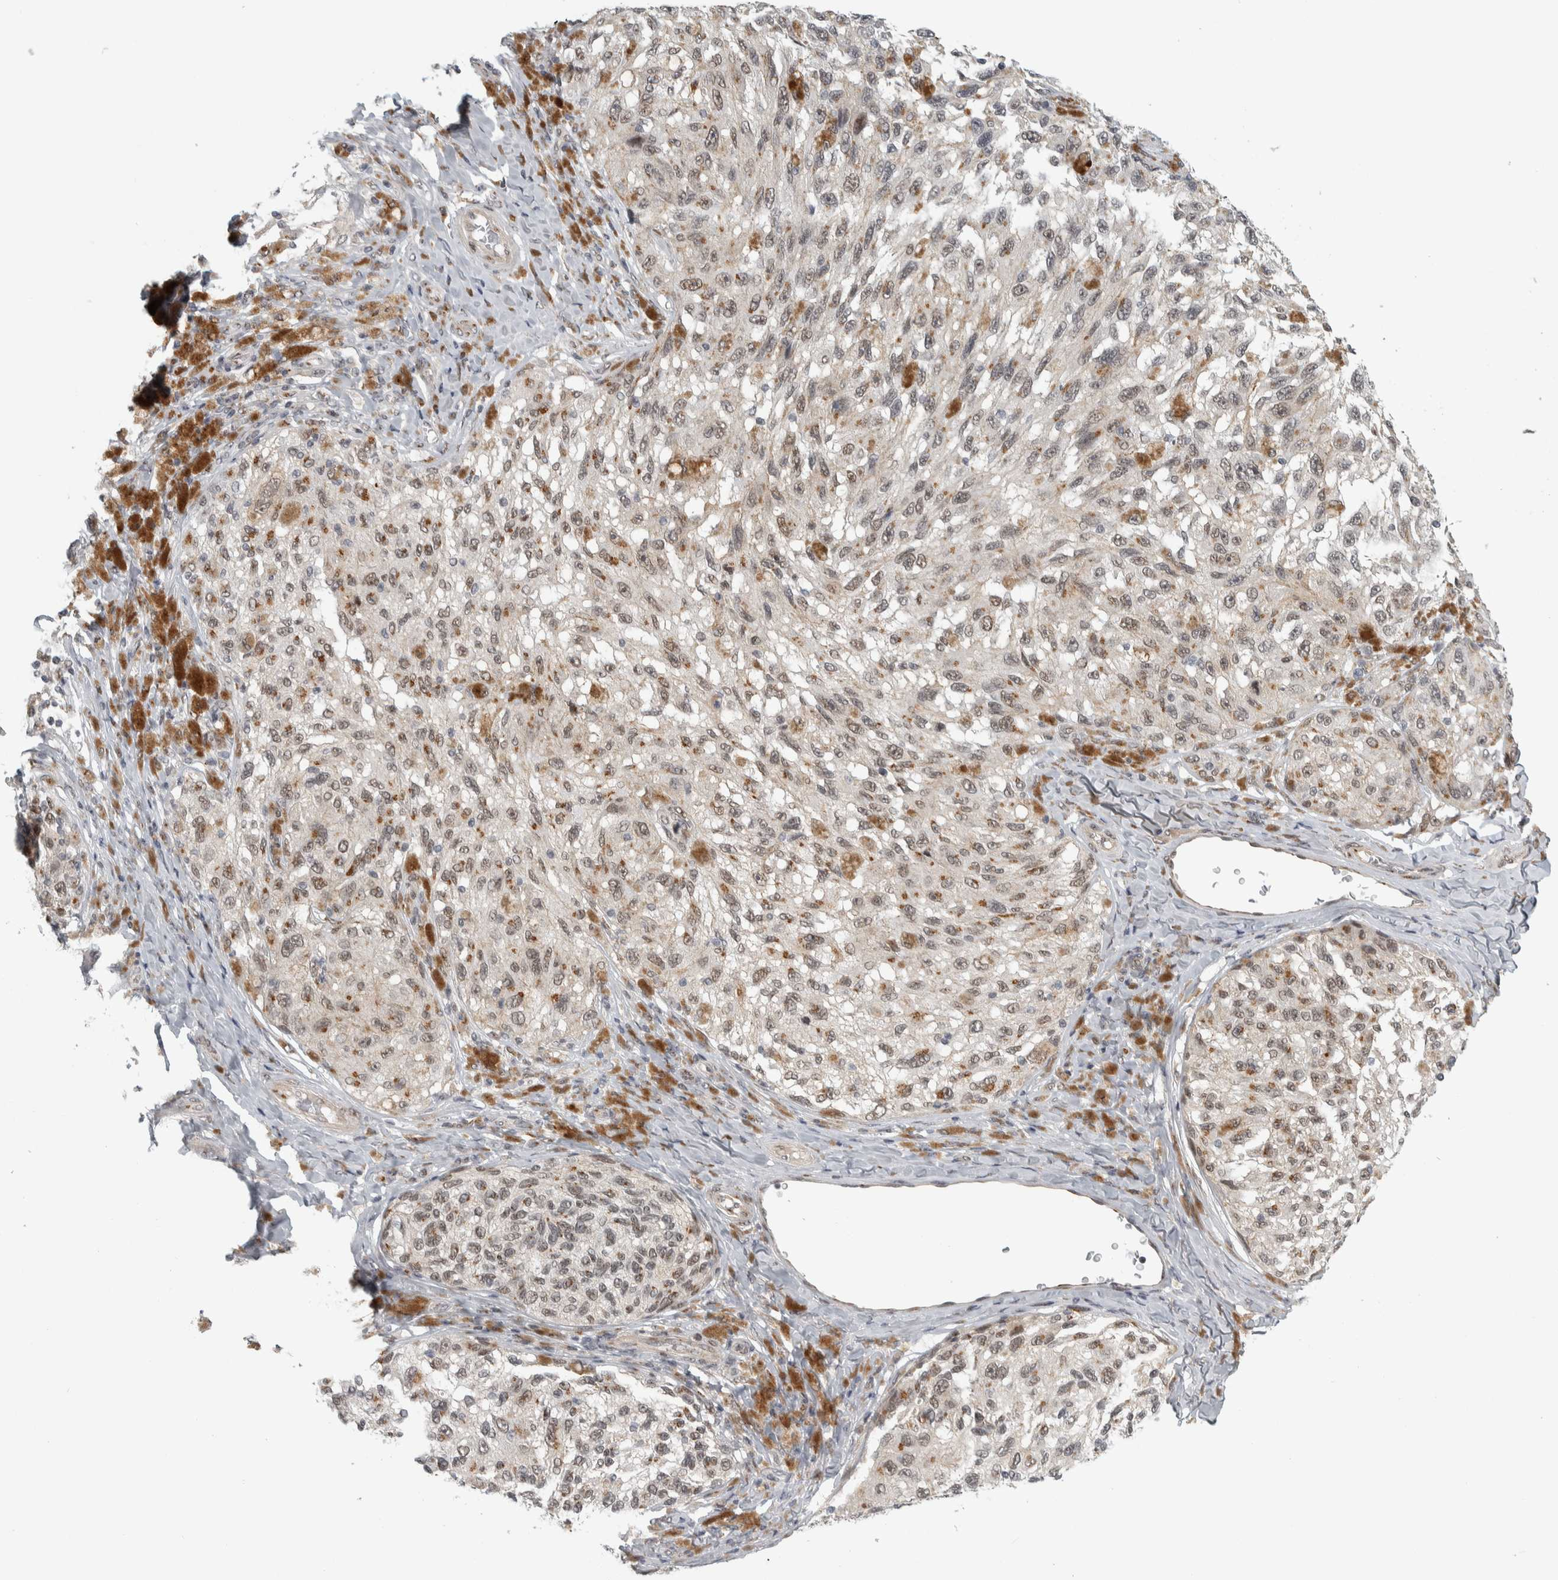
{"staining": {"intensity": "weak", "quantity": "25%-75%", "location": "nuclear"}, "tissue": "melanoma", "cell_type": "Tumor cells", "image_type": "cancer", "snomed": [{"axis": "morphology", "description": "Malignant melanoma, NOS"}, {"axis": "topography", "description": "Skin"}], "caption": "Melanoma was stained to show a protein in brown. There is low levels of weak nuclear staining in approximately 25%-75% of tumor cells.", "gene": "ZMYND8", "patient": {"sex": "female", "age": 73}}